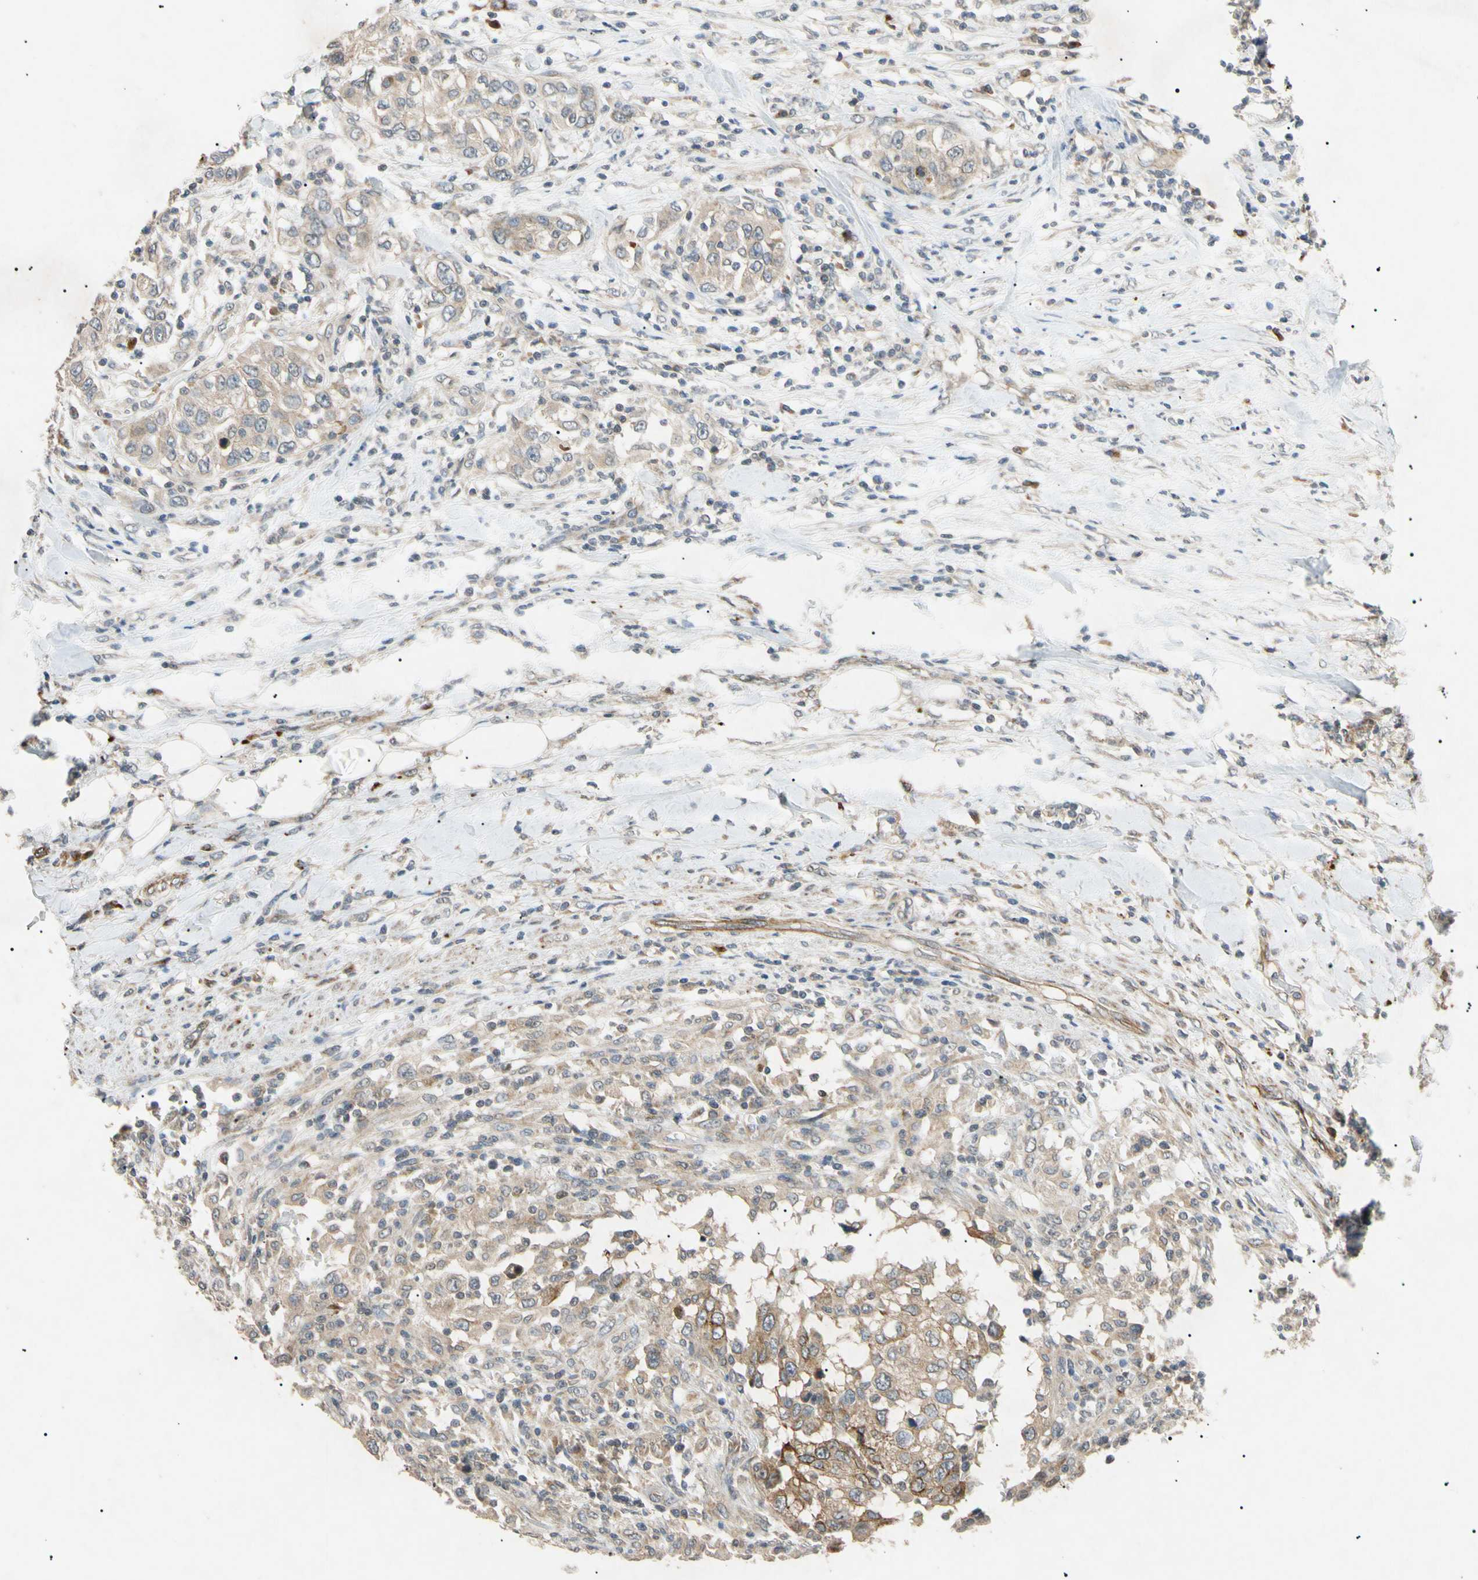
{"staining": {"intensity": "weak", "quantity": ">75%", "location": "cytoplasmic/membranous"}, "tissue": "urothelial cancer", "cell_type": "Tumor cells", "image_type": "cancer", "snomed": [{"axis": "morphology", "description": "Urothelial carcinoma, High grade"}, {"axis": "topography", "description": "Urinary bladder"}], "caption": "This is an image of immunohistochemistry (IHC) staining of high-grade urothelial carcinoma, which shows weak expression in the cytoplasmic/membranous of tumor cells.", "gene": "TUBB4A", "patient": {"sex": "female", "age": 80}}